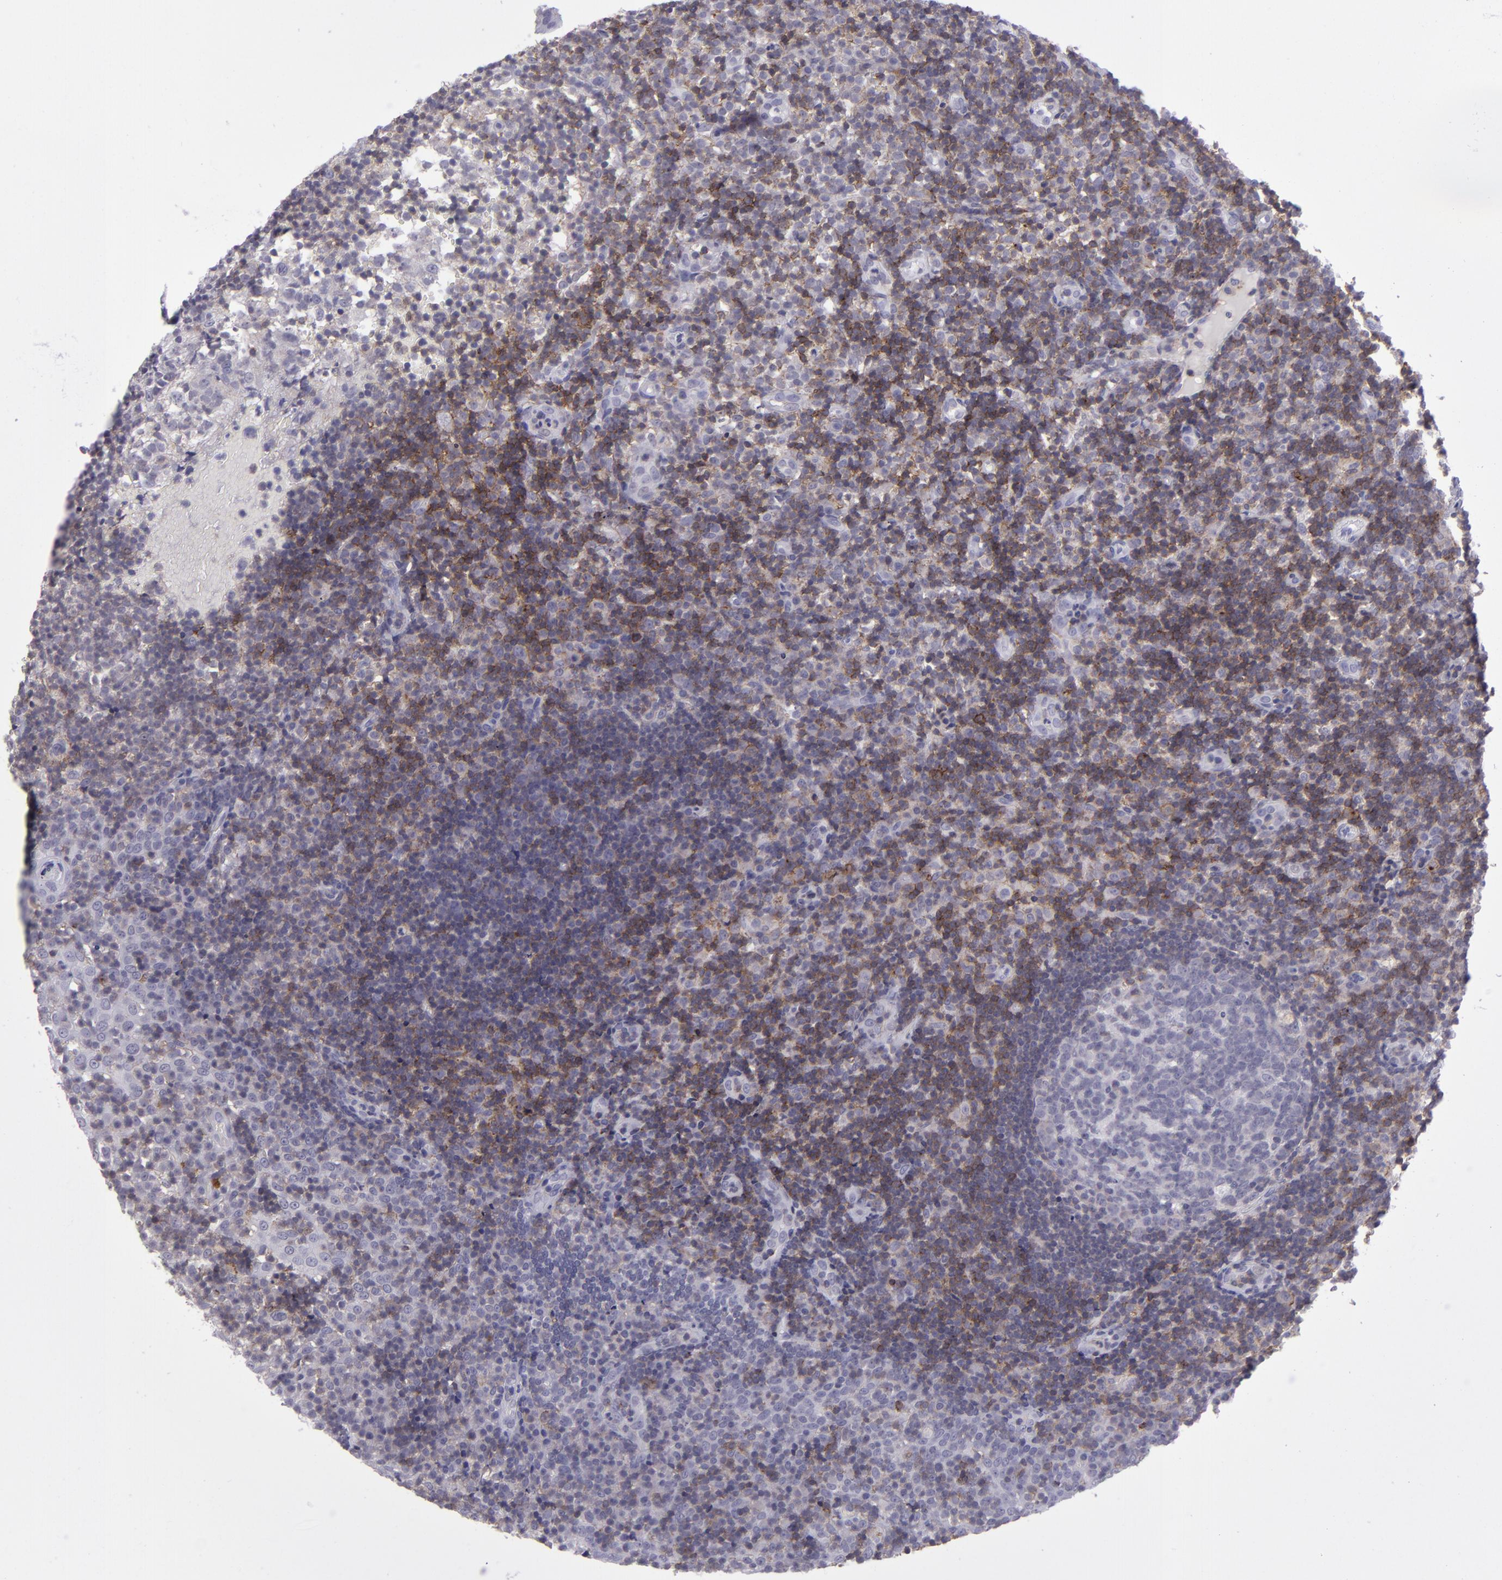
{"staining": {"intensity": "negative", "quantity": "none", "location": "none"}, "tissue": "tonsil", "cell_type": "Germinal center cells", "image_type": "normal", "snomed": [{"axis": "morphology", "description": "Normal tissue, NOS"}, {"axis": "topography", "description": "Tonsil"}], "caption": "Immunohistochemistry photomicrograph of normal tonsil stained for a protein (brown), which exhibits no staining in germinal center cells.", "gene": "CD48", "patient": {"sex": "female", "age": 40}}